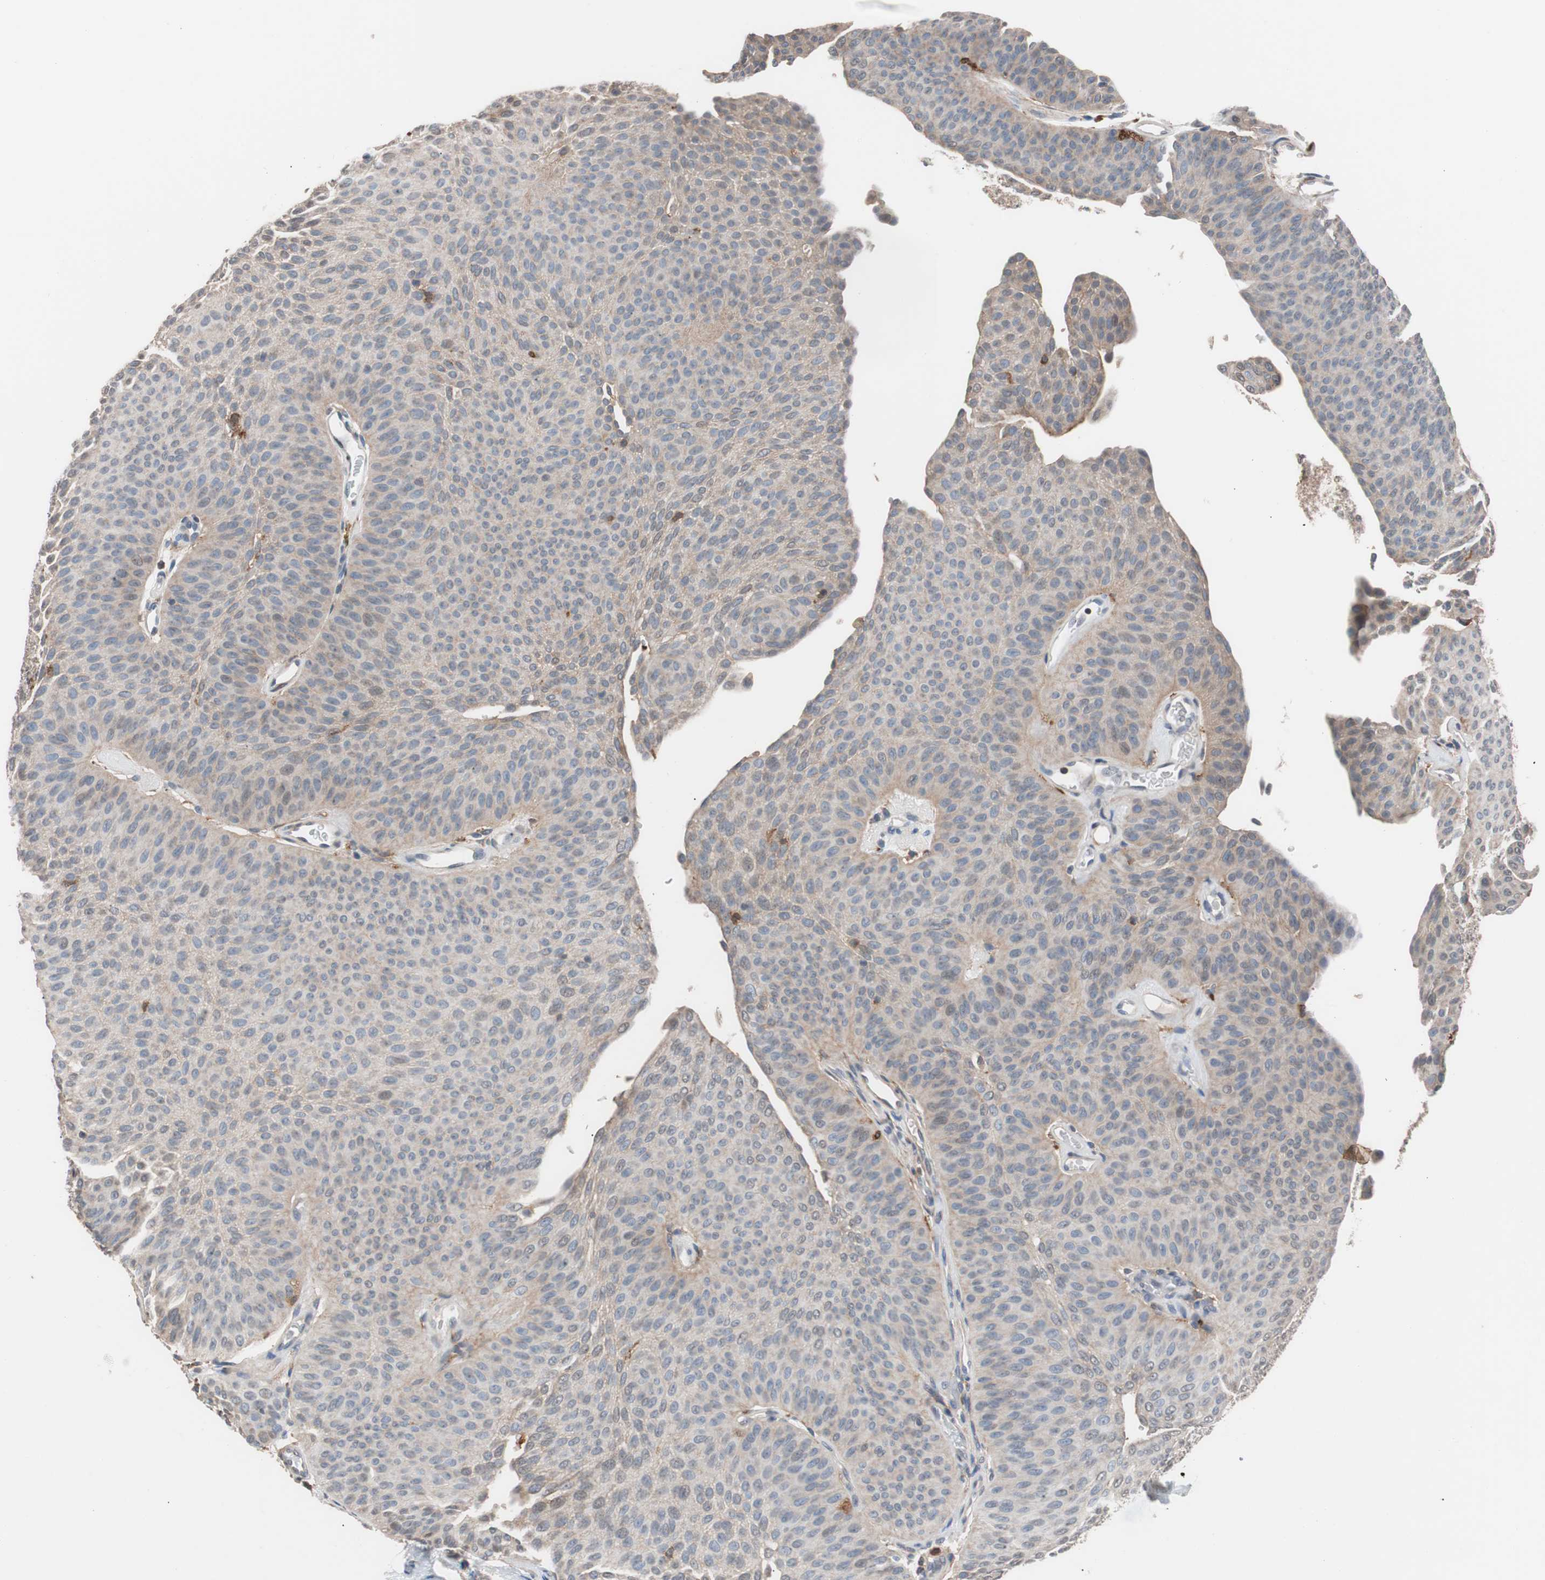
{"staining": {"intensity": "weak", "quantity": "<25%", "location": "cytoplasmic/membranous"}, "tissue": "urothelial cancer", "cell_type": "Tumor cells", "image_type": "cancer", "snomed": [{"axis": "morphology", "description": "Urothelial carcinoma, Low grade"}, {"axis": "topography", "description": "Urinary bladder"}], "caption": "Tumor cells show no significant positivity in urothelial cancer.", "gene": "LITAF", "patient": {"sex": "female", "age": 60}}